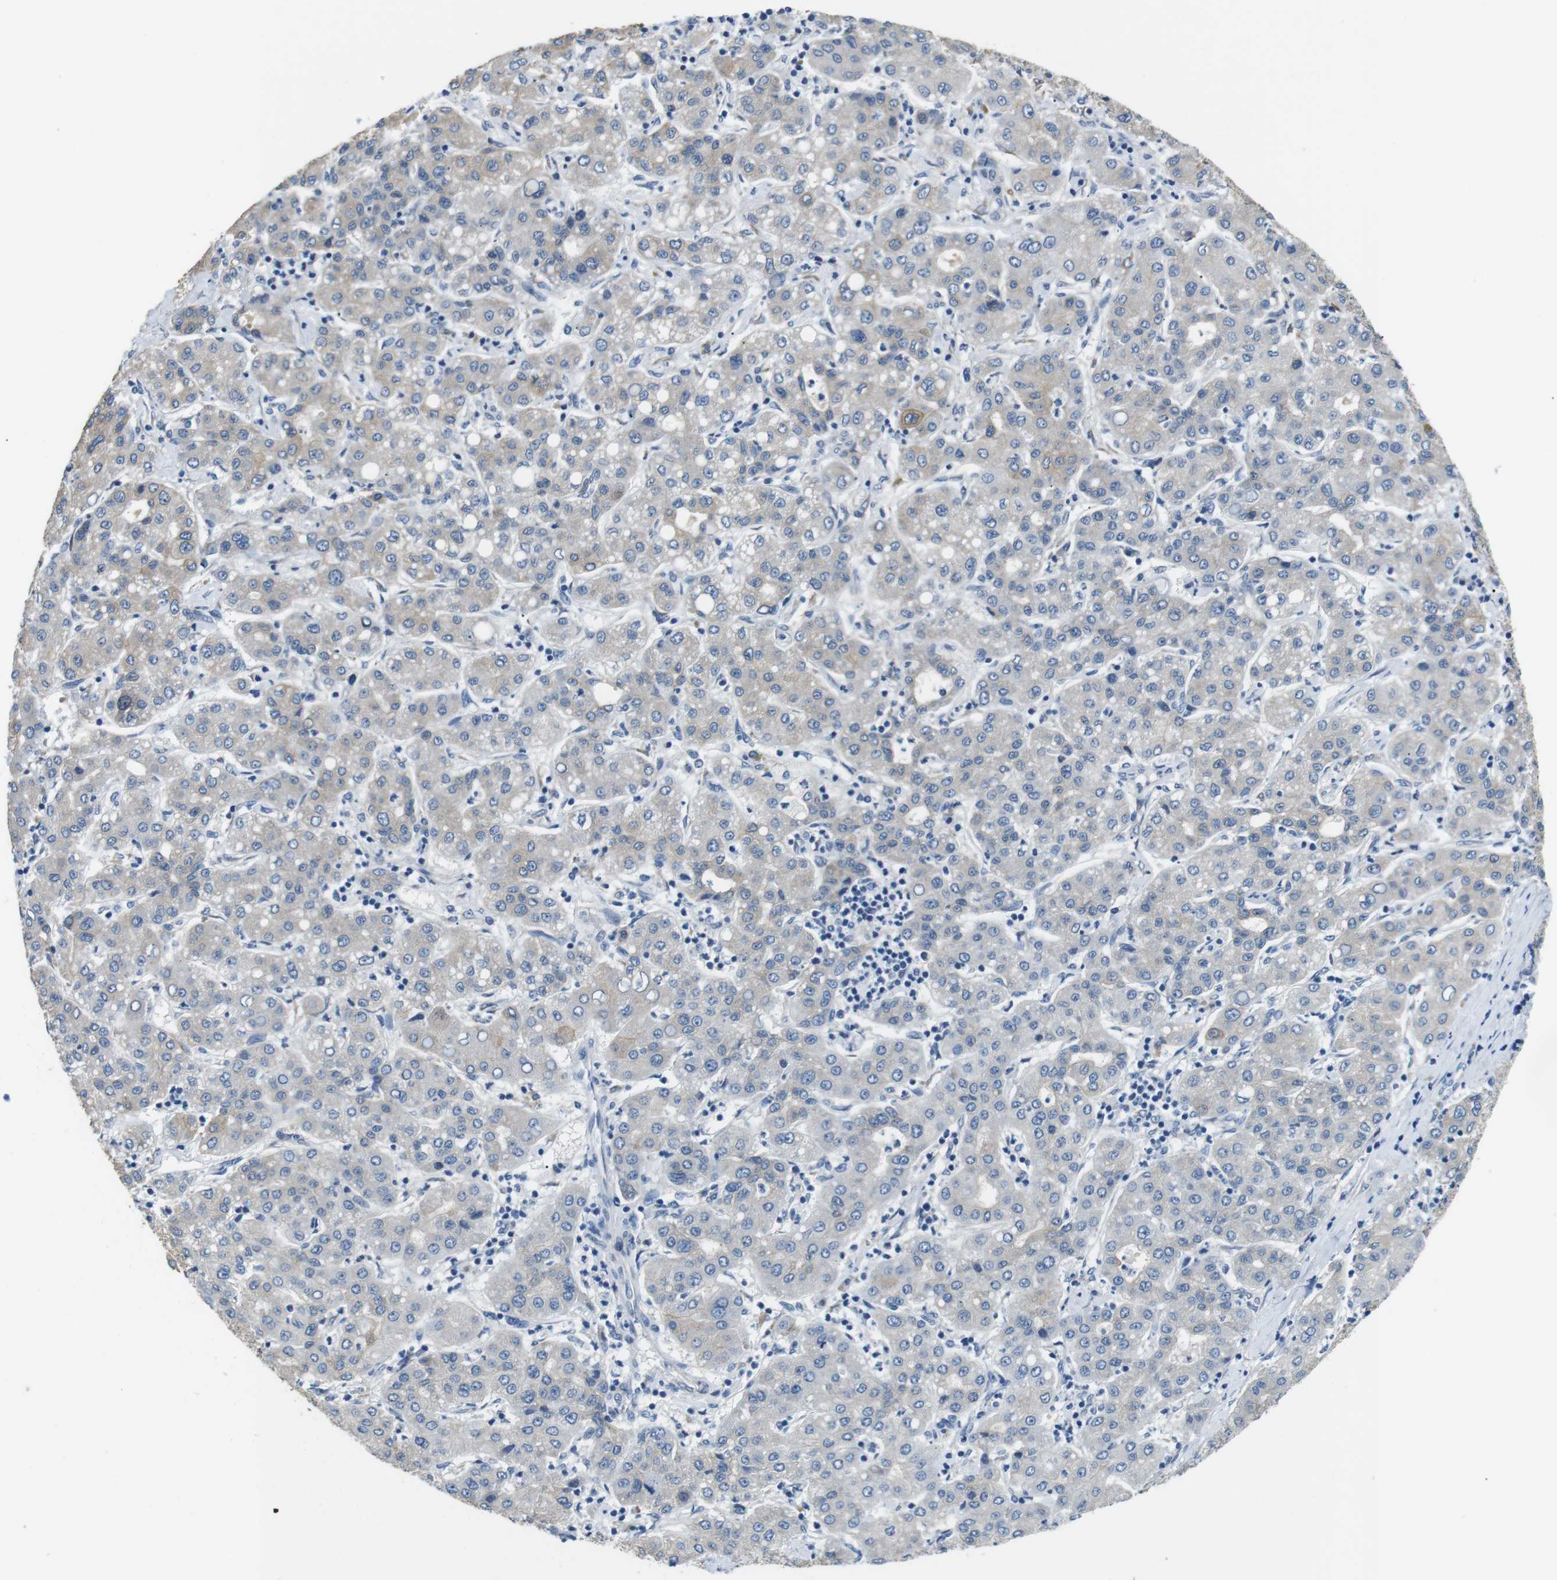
{"staining": {"intensity": "negative", "quantity": "none", "location": "none"}, "tissue": "liver cancer", "cell_type": "Tumor cells", "image_type": "cancer", "snomed": [{"axis": "morphology", "description": "Carcinoma, Hepatocellular, NOS"}, {"axis": "topography", "description": "Liver"}], "caption": "Liver cancer stained for a protein using IHC demonstrates no expression tumor cells.", "gene": "UNC5CL", "patient": {"sex": "male", "age": 65}}